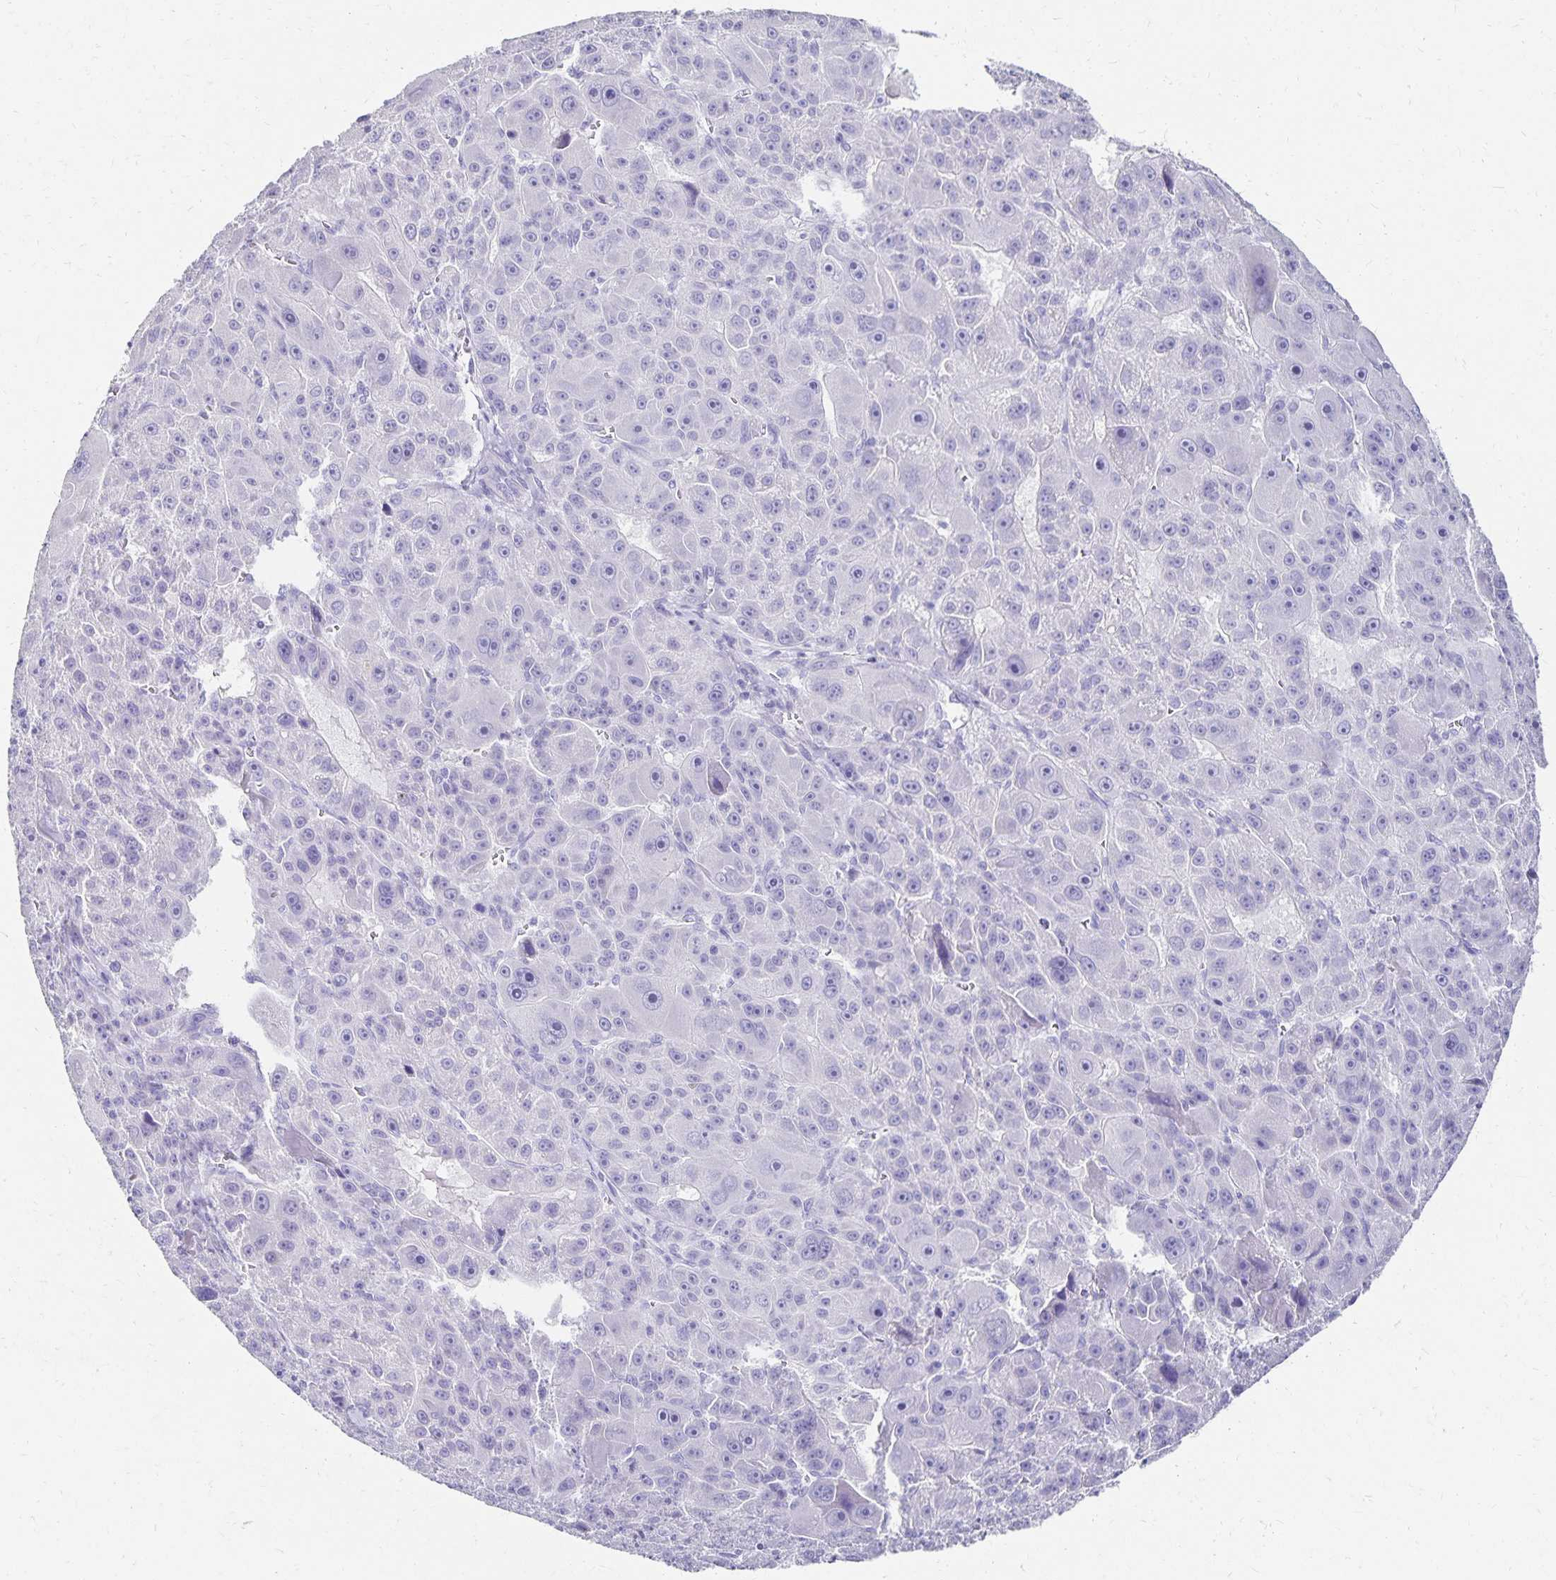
{"staining": {"intensity": "negative", "quantity": "none", "location": "none"}, "tissue": "liver cancer", "cell_type": "Tumor cells", "image_type": "cancer", "snomed": [{"axis": "morphology", "description": "Carcinoma, Hepatocellular, NOS"}, {"axis": "topography", "description": "Liver"}], "caption": "Tumor cells show no significant protein expression in liver cancer.", "gene": "DYNLT4", "patient": {"sex": "male", "age": 76}}